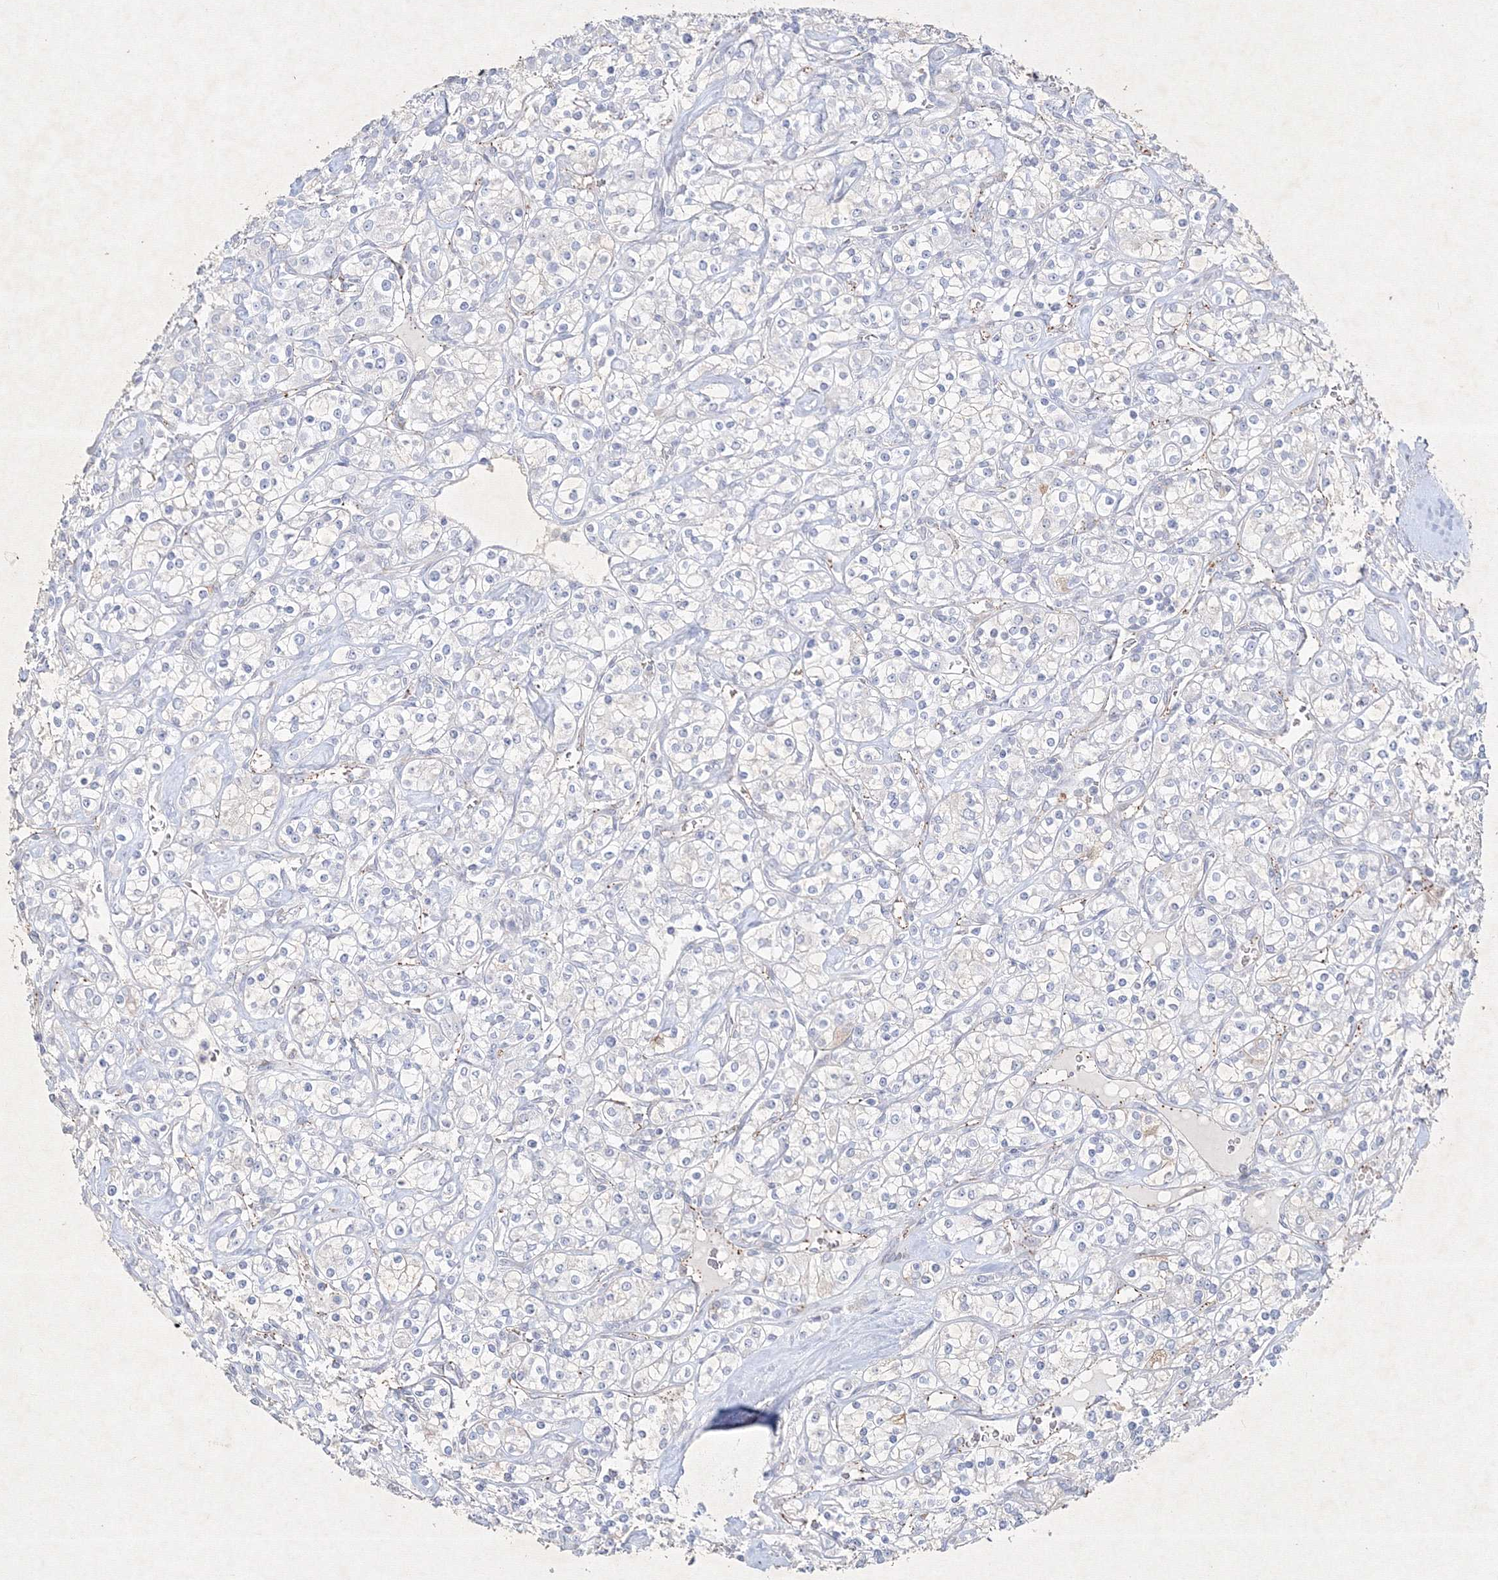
{"staining": {"intensity": "negative", "quantity": "none", "location": "none"}, "tissue": "renal cancer", "cell_type": "Tumor cells", "image_type": "cancer", "snomed": [{"axis": "morphology", "description": "Adenocarcinoma, NOS"}, {"axis": "topography", "description": "Kidney"}], "caption": "High power microscopy photomicrograph of an immunohistochemistry (IHC) histopathology image of adenocarcinoma (renal), revealing no significant expression in tumor cells.", "gene": "CXXC4", "patient": {"sex": "male", "age": 77}}